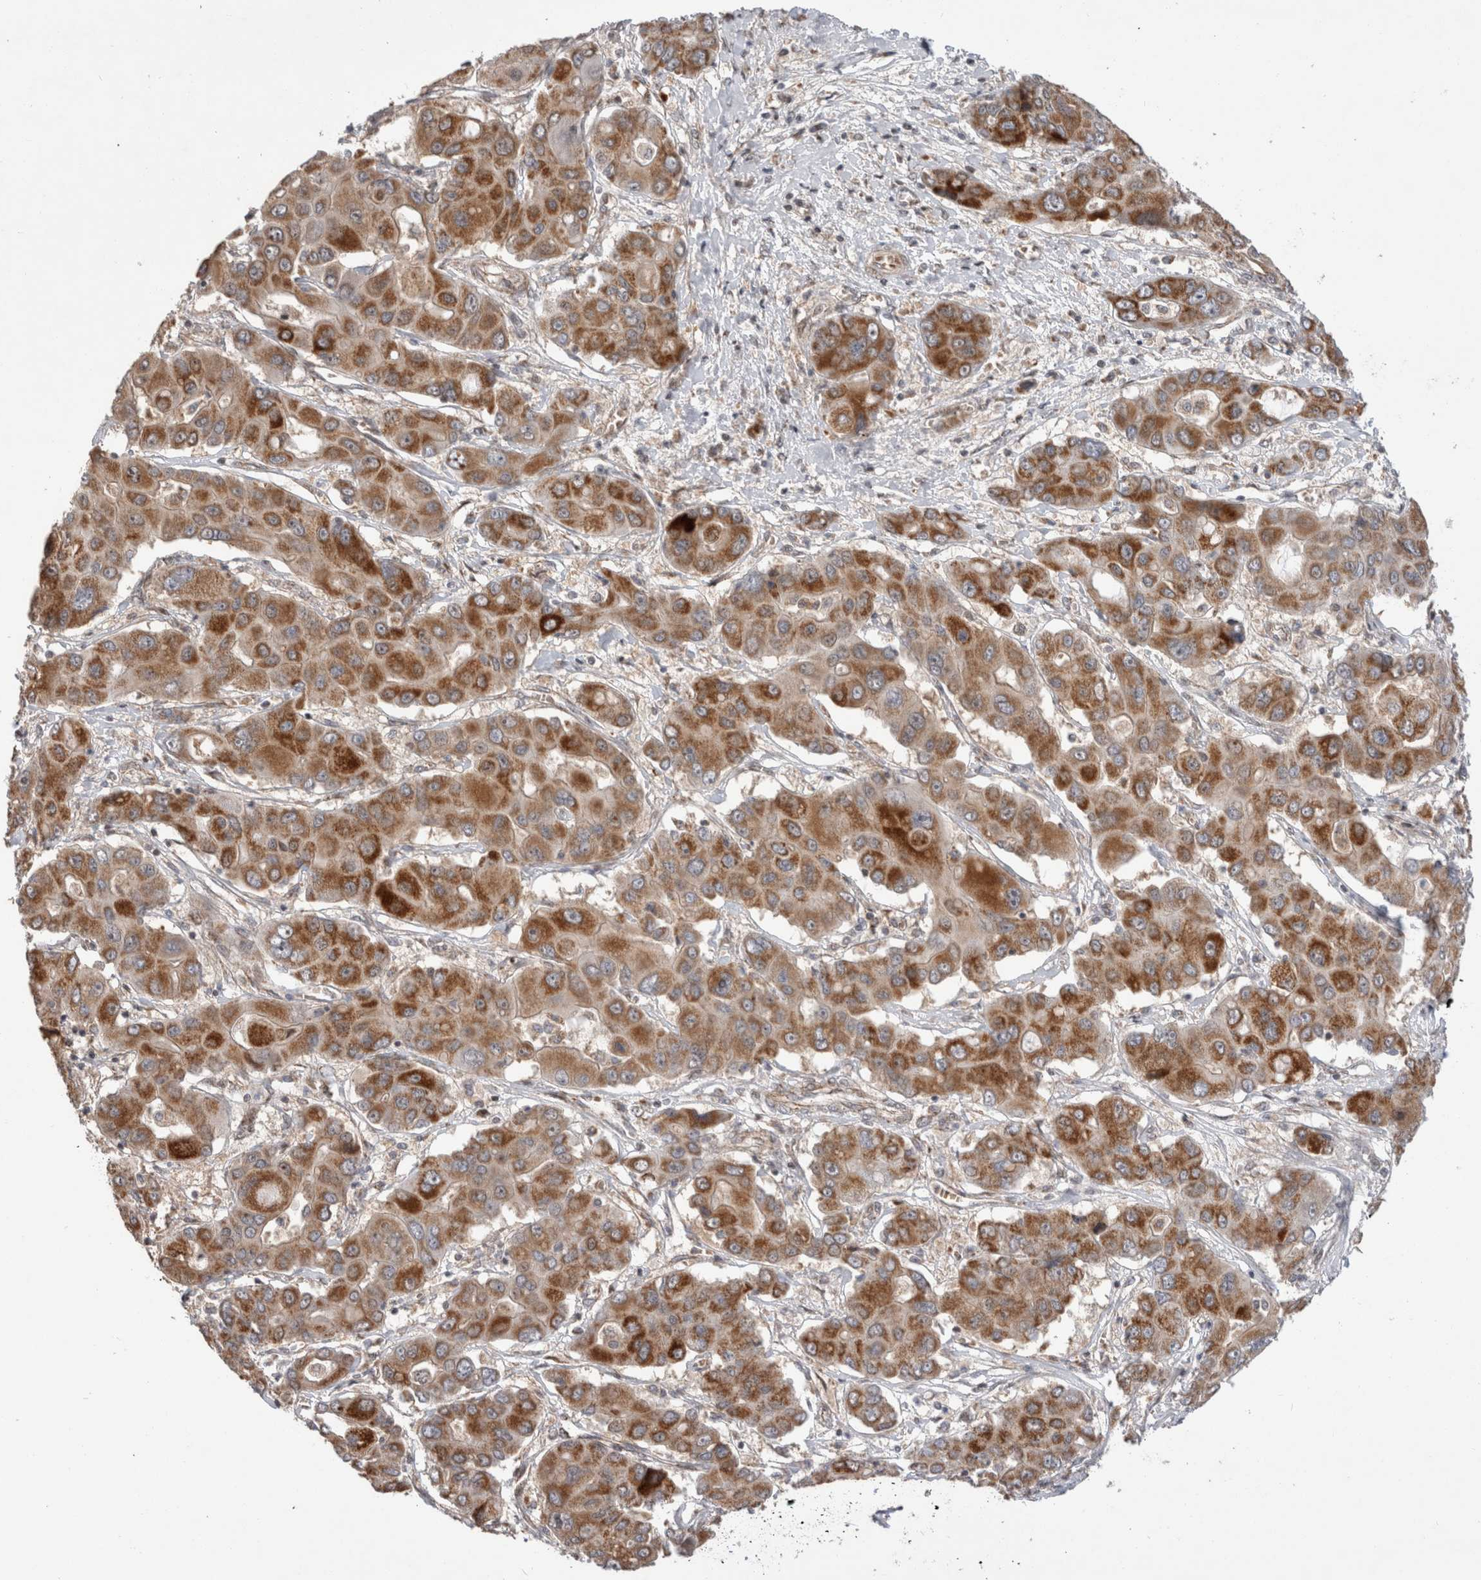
{"staining": {"intensity": "moderate", "quantity": ">75%", "location": "cytoplasmic/membranous"}, "tissue": "liver cancer", "cell_type": "Tumor cells", "image_type": "cancer", "snomed": [{"axis": "morphology", "description": "Cholangiocarcinoma"}, {"axis": "topography", "description": "Liver"}], "caption": "Brown immunohistochemical staining in human cholangiocarcinoma (liver) shows moderate cytoplasmic/membranous expression in approximately >75% of tumor cells. (Brightfield microscopy of DAB IHC at high magnification).", "gene": "MRPL37", "patient": {"sex": "male", "age": 67}}